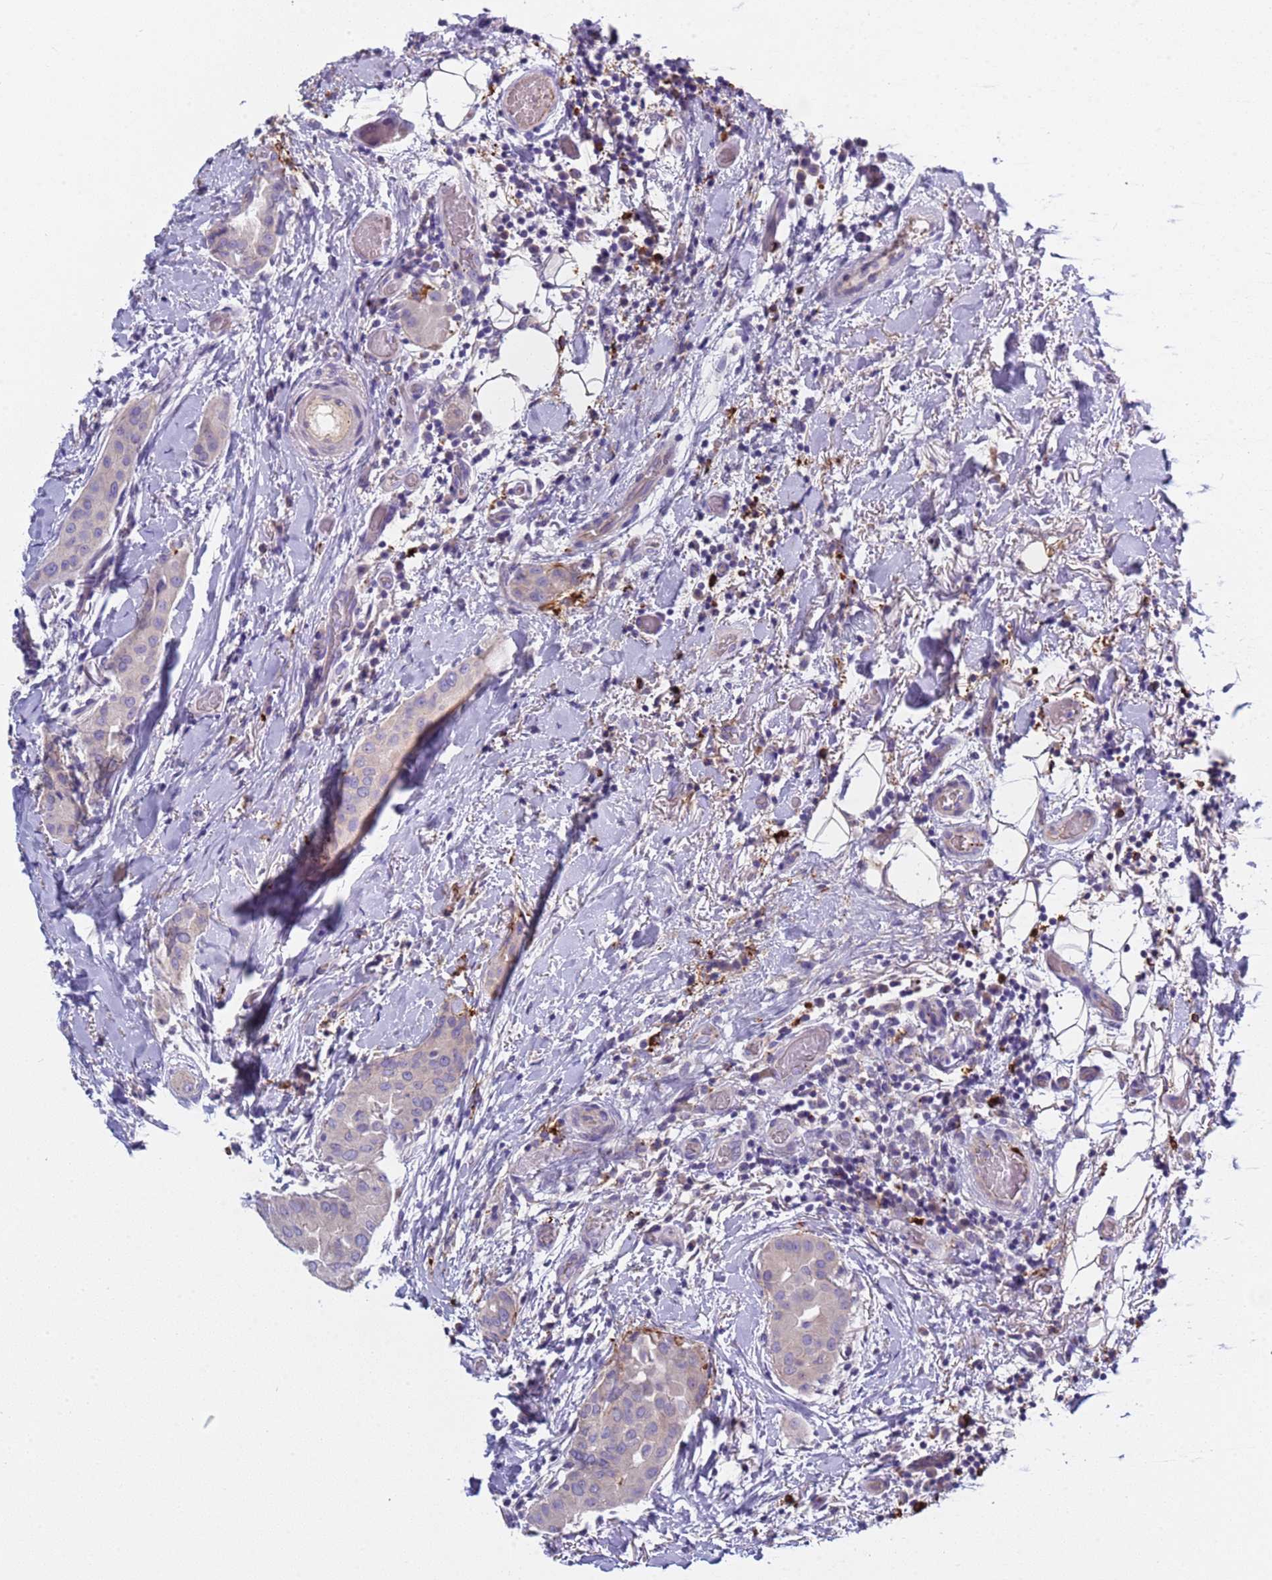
{"staining": {"intensity": "negative", "quantity": "none", "location": "none"}, "tissue": "thyroid cancer", "cell_type": "Tumor cells", "image_type": "cancer", "snomed": [{"axis": "morphology", "description": "Papillary adenocarcinoma, NOS"}, {"axis": "topography", "description": "Thyroid gland"}], "caption": "The immunohistochemistry (IHC) image has no significant positivity in tumor cells of thyroid papillary adenocarcinoma tissue. Nuclei are stained in blue.", "gene": "C4orf46", "patient": {"sex": "male", "age": 33}}